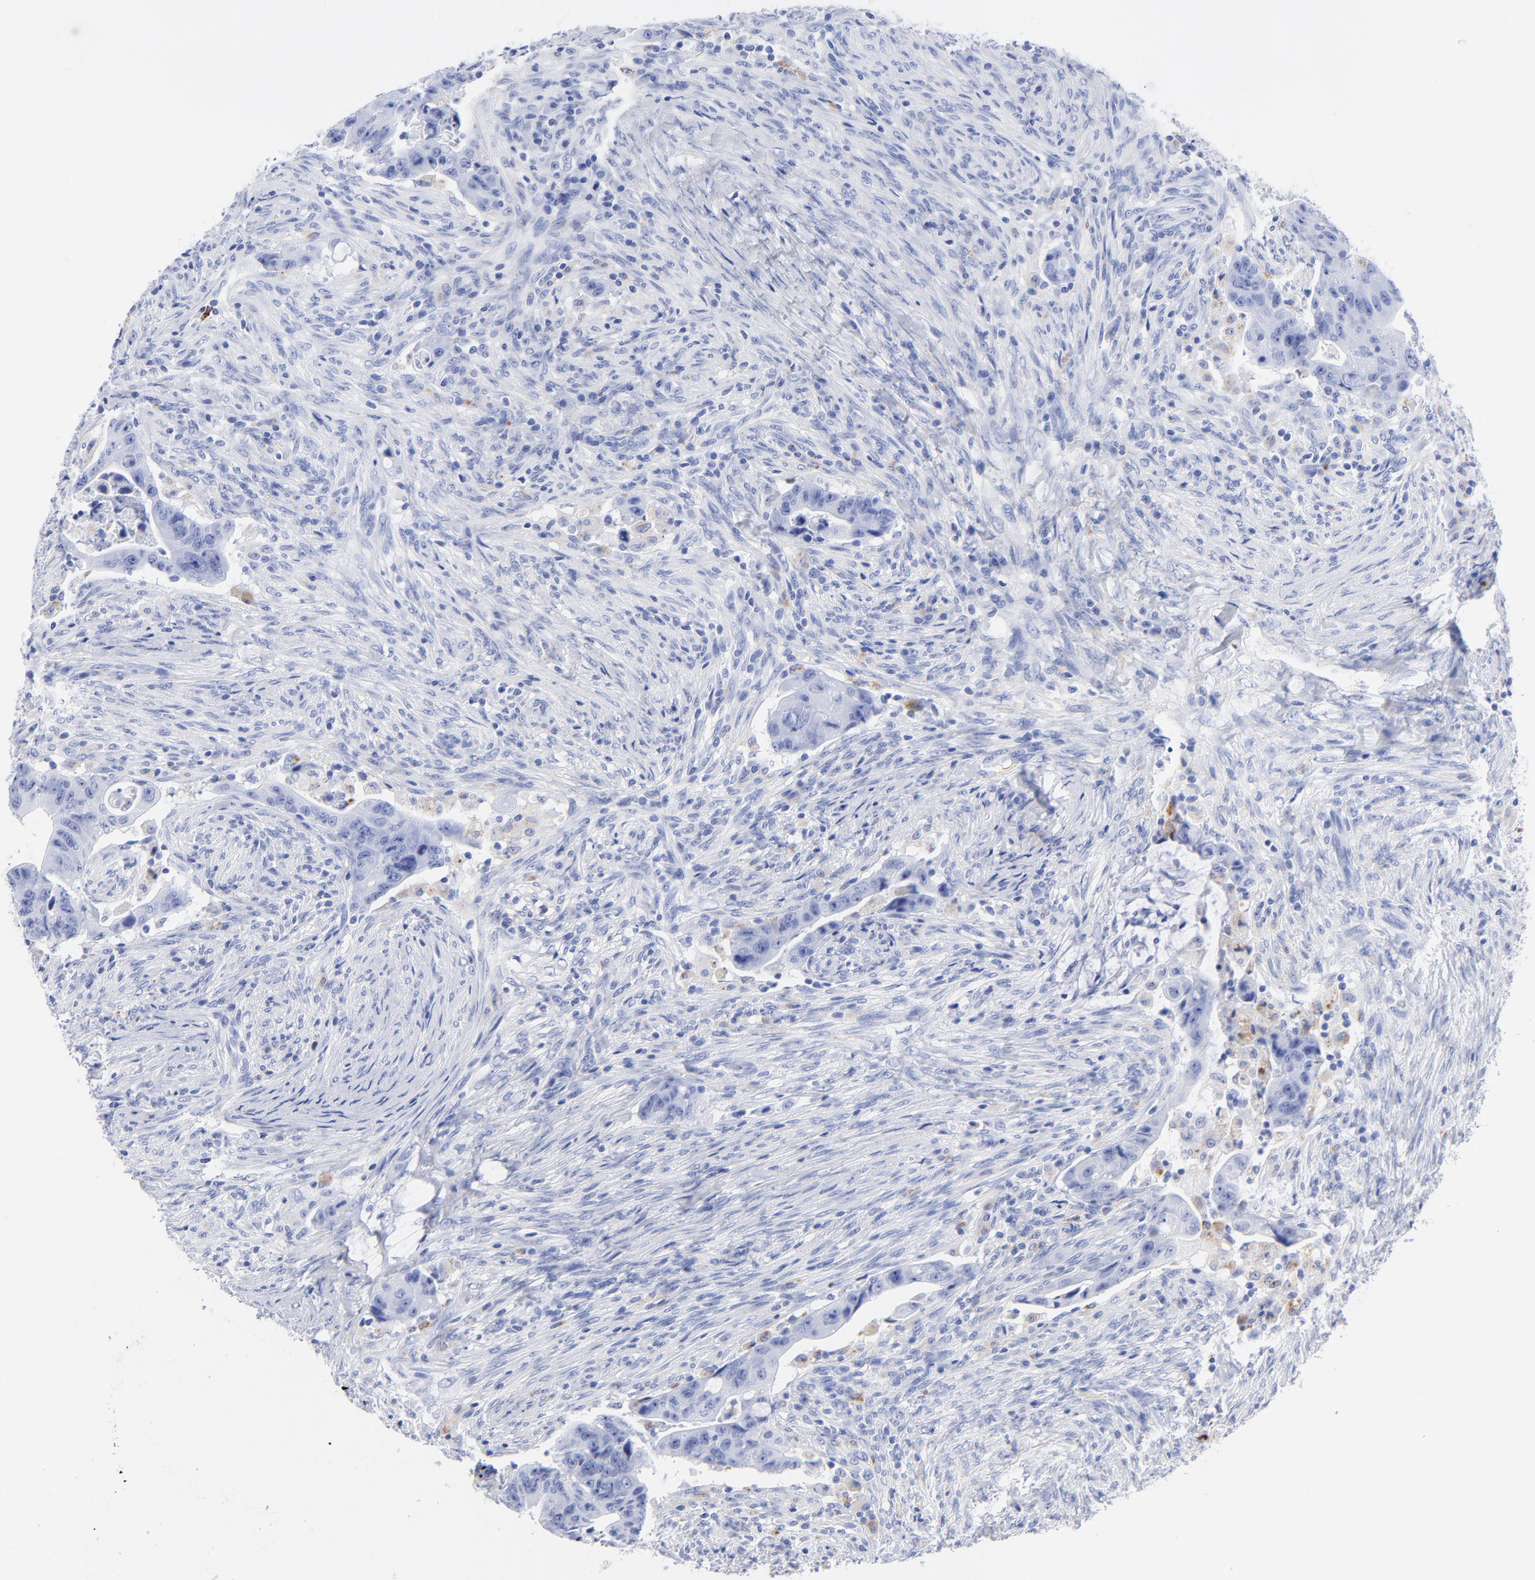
{"staining": {"intensity": "negative", "quantity": "none", "location": "none"}, "tissue": "colorectal cancer", "cell_type": "Tumor cells", "image_type": "cancer", "snomed": [{"axis": "morphology", "description": "Adenocarcinoma, NOS"}, {"axis": "topography", "description": "Rectum"}], "caption": "The photomicrograph displays no staining of tumor cells in colorectal cancer (adenocarcinoma). Nuclei are stained in blue.", "gene": "CPVL", "patient": {"sex": "female", "age": 71}}